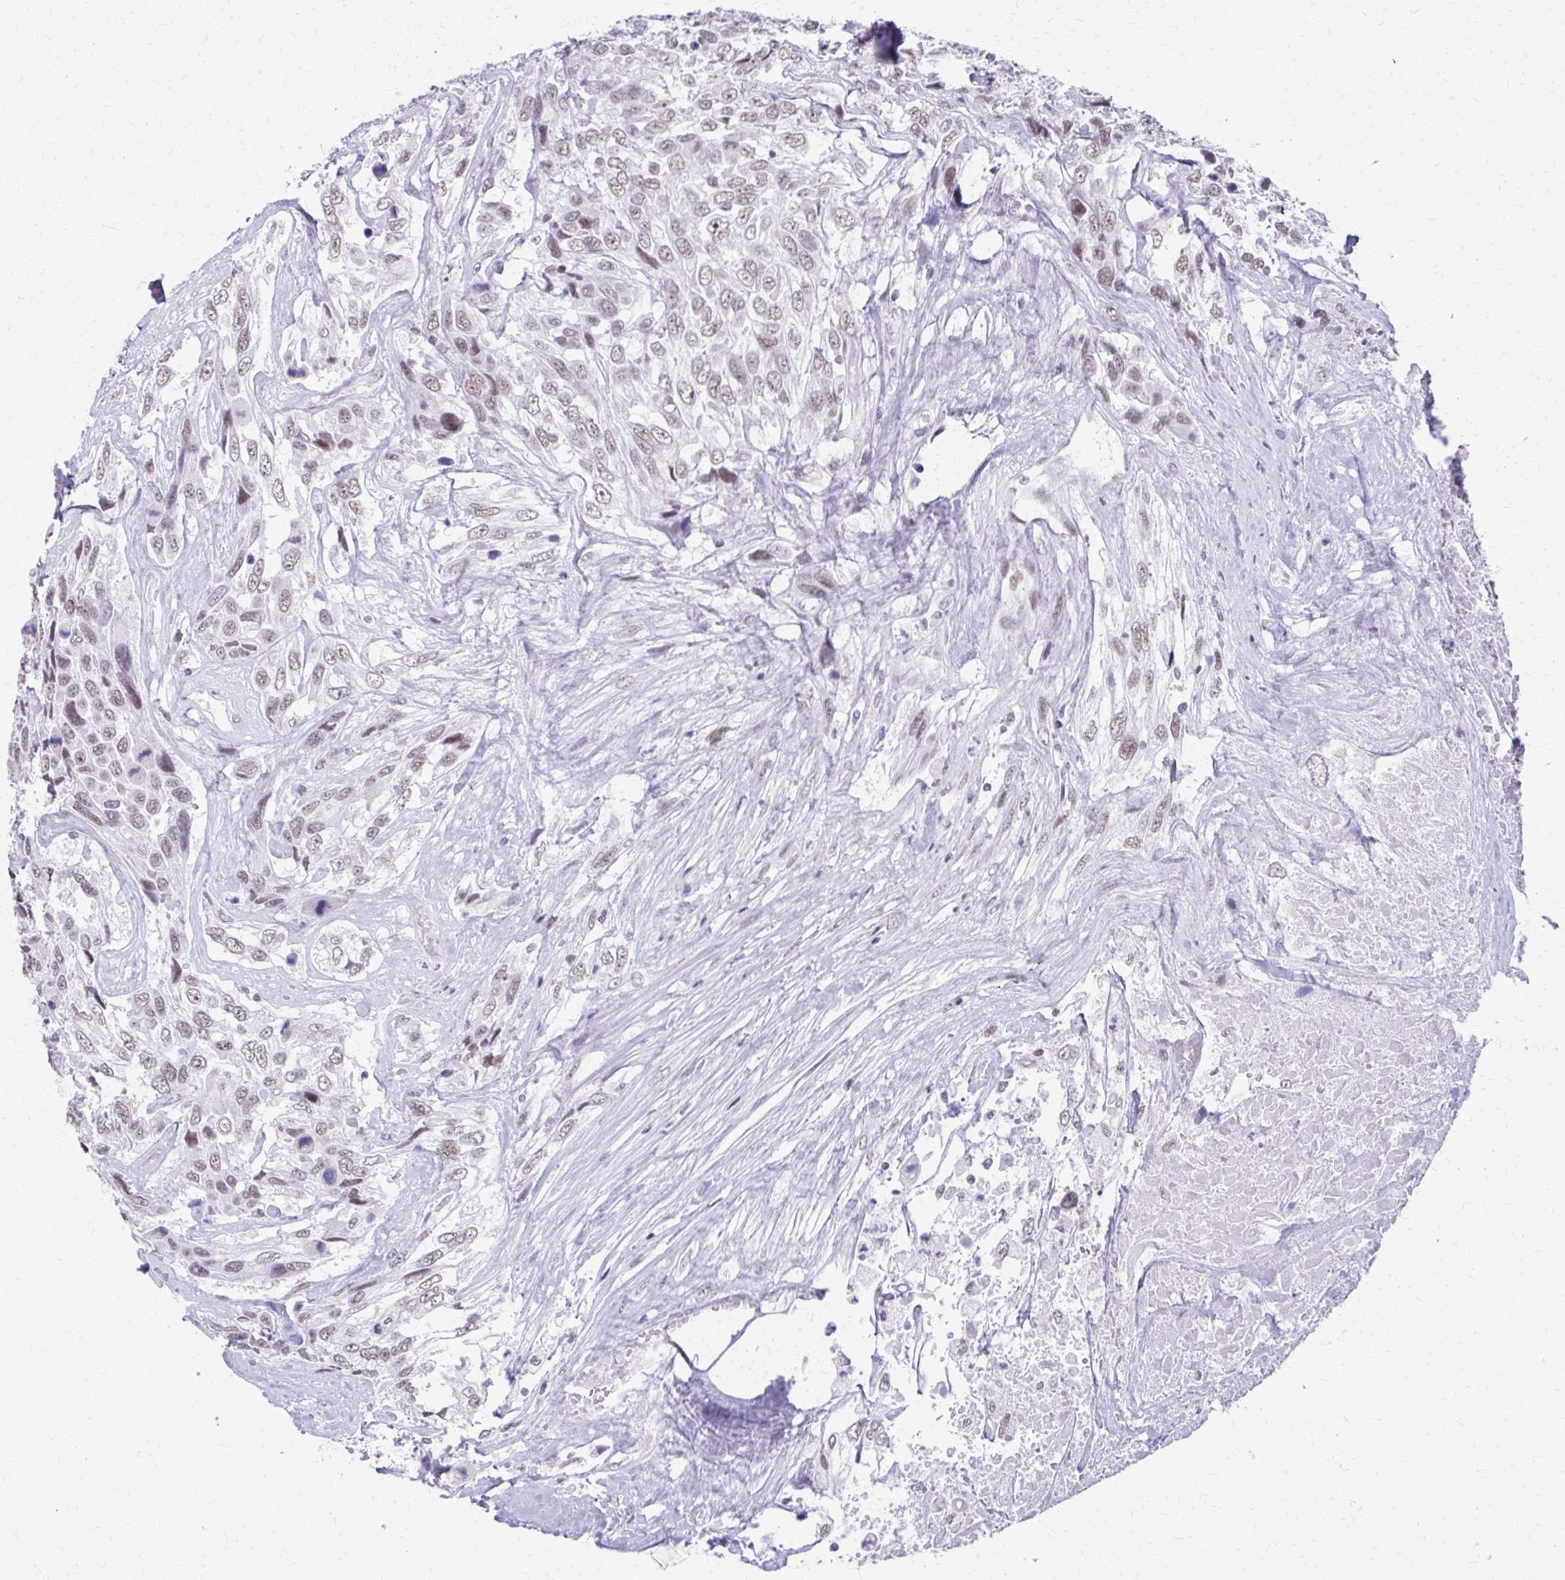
{"staining": {"intensity": "weak", "quantity": ">75%", "location": "nuclear"}, "tissue": "urothelial cancer", "cell_type": "Tumor cells", "image_type": "cancer", "snomed": [{"axis": "morphology", "description": "Urothelial carcinoma, High grade"}, {"axis": "topography", "description": "Urinary bladder"}], "caption": "Weak nuclear expression is identified in approximately >75% of tumor cells in urothelial carcinoma (high-grade). Immunohistochemistry stains the protein of interest in brown and the nuclei are stained blue.", "gene": "SS18", "patient": {"sex": "female", "age": 70}}